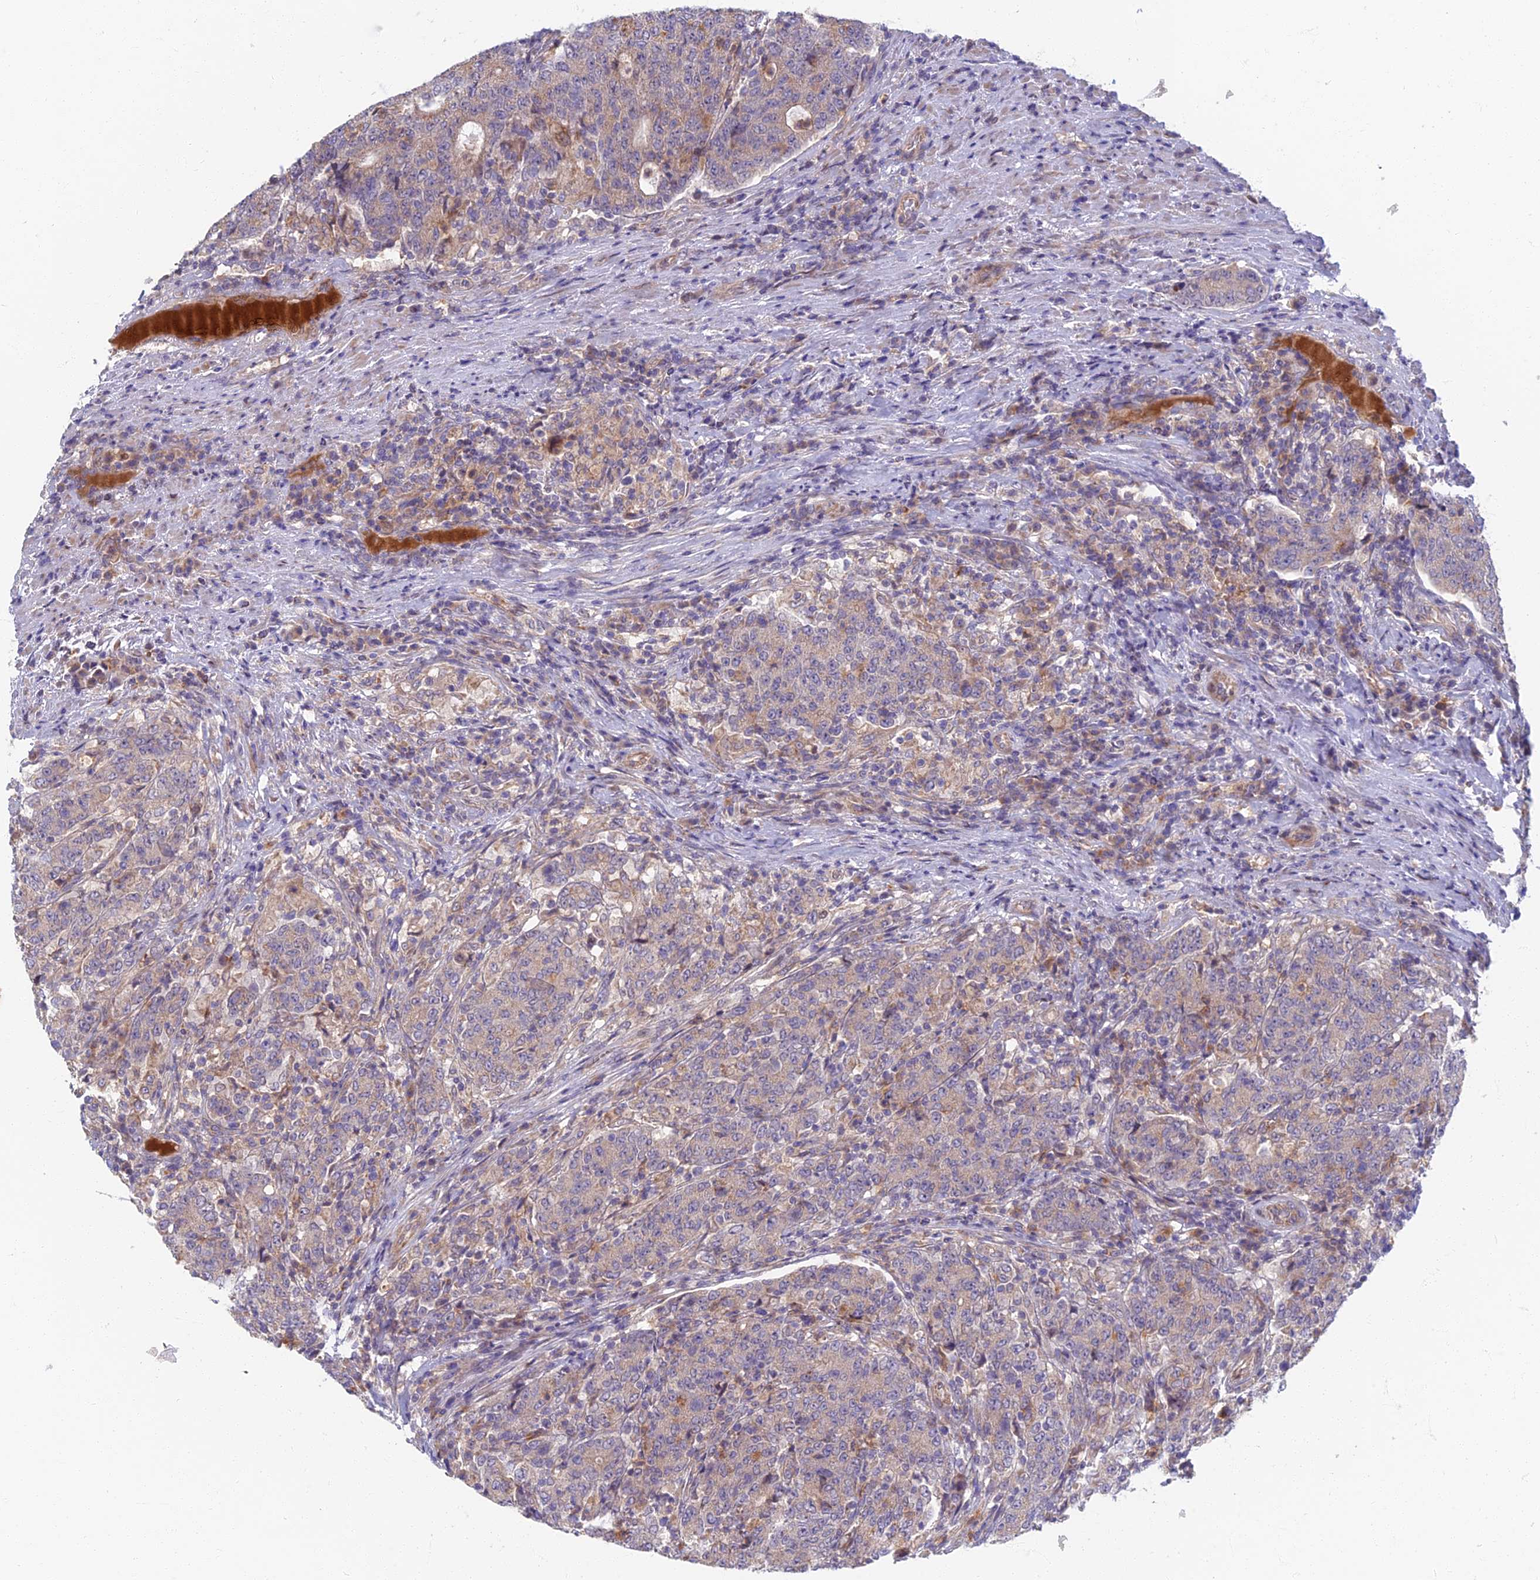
{"staining": {"intensity": "weak", "quantity": "25%-75%", "location": "cytoplasmic/membranous"}, "tissue": "colorectal cancer", "cell_type": "Tumor cells", "image_type": "cancer", "snomed": [{"axis": "morphology", "description": "Adenocarcinoma, NOS"}, {"axis": "topography", "description": "Colon"}], "caption": "IHC of human adenocarcinoma (colorectal) shows low levels of weak cytoplasmic/membranous expression in about 25%-75% of tumor cells.", "gene": "SOGA1", "patient": {"sex": "female", "age": 75}}